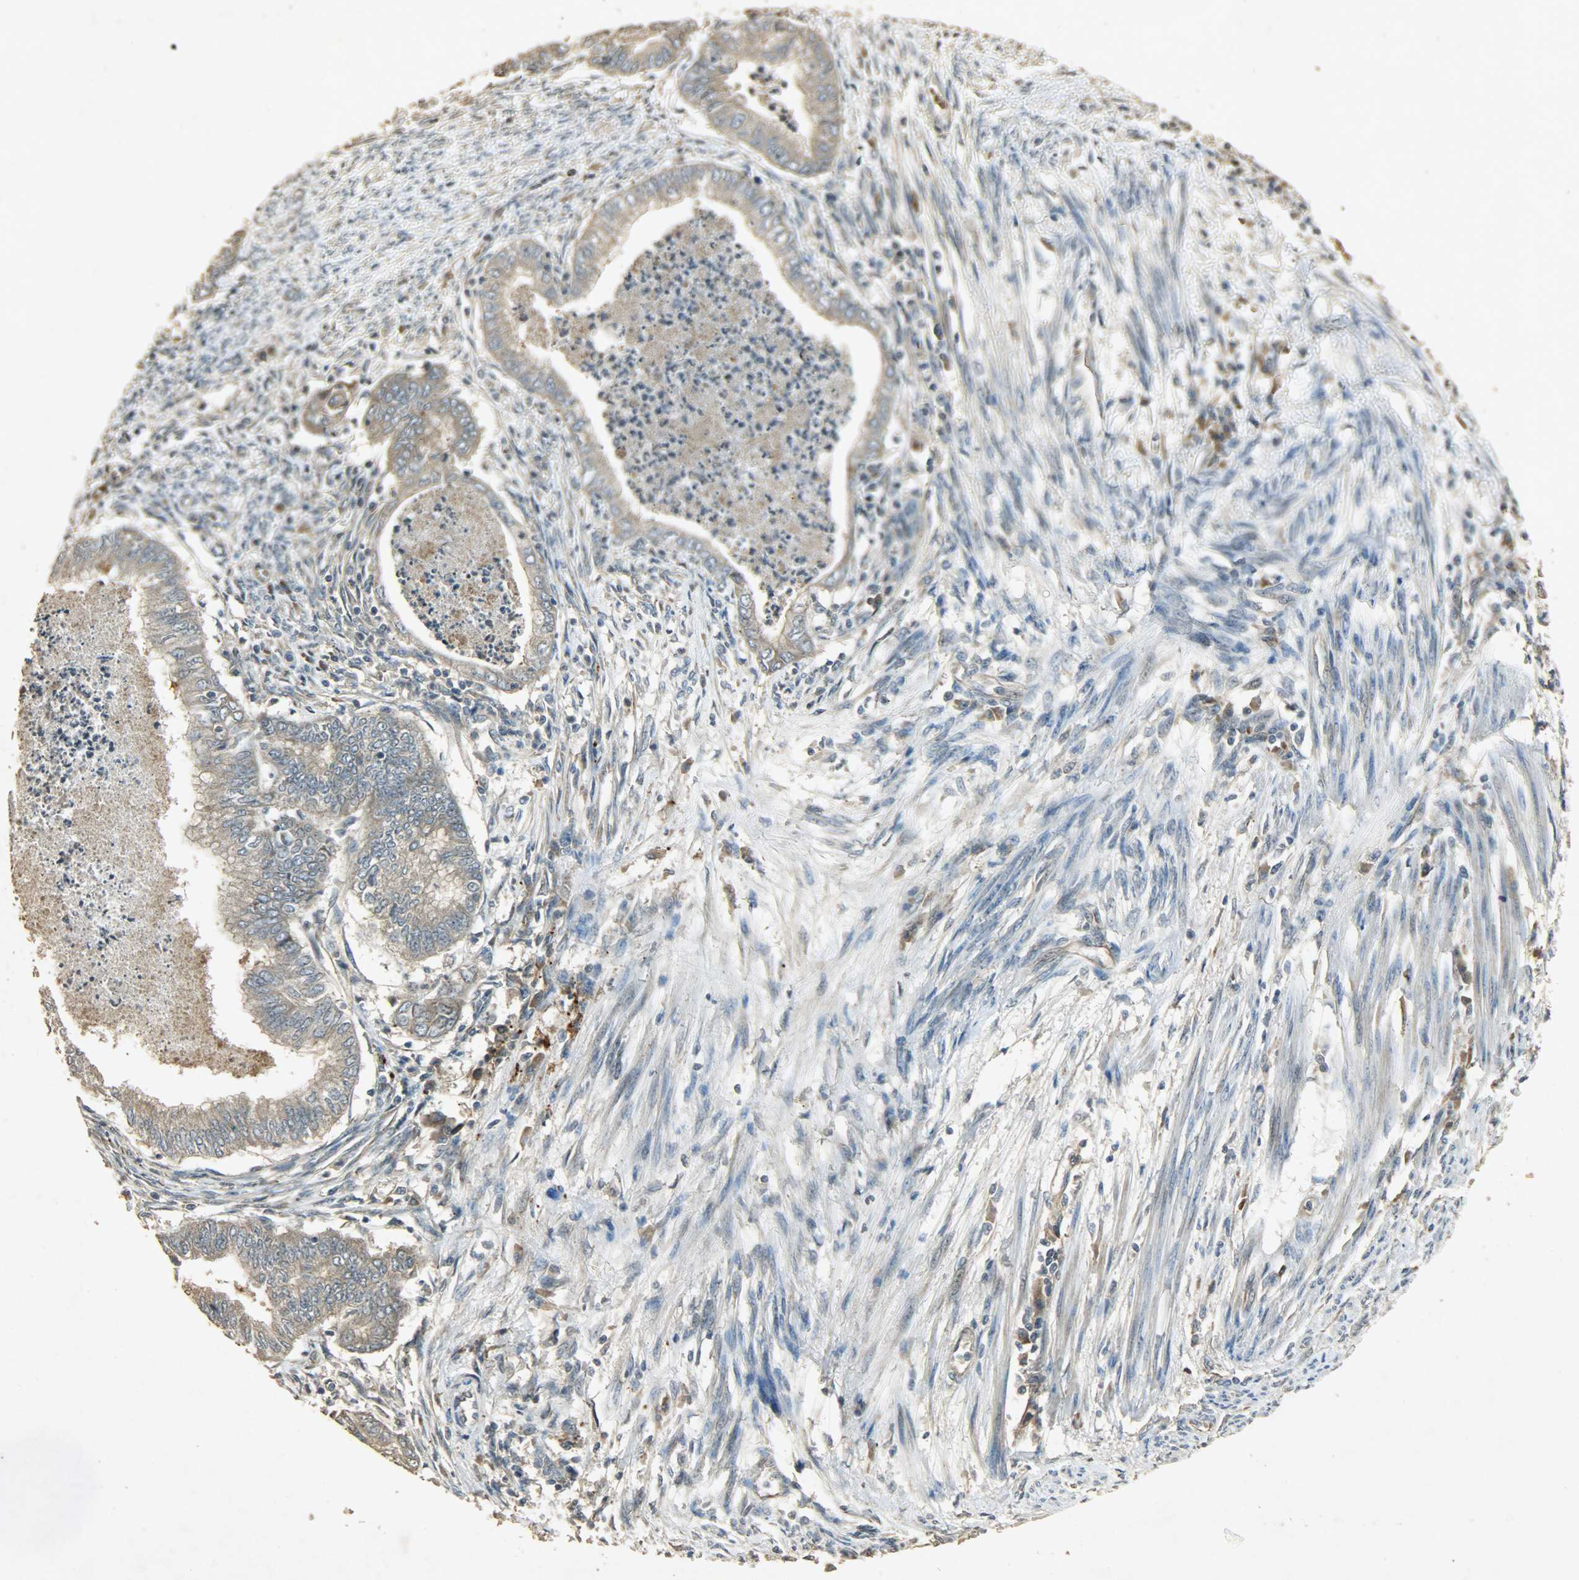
{"staining": {"intensity": "weak", "quantity": ">75%", "location": "cytoplasmic/membranous"}, "tissue": "endometrial cancer", "cell_type": "Tumor cells", "image_type": "cancer", "snomed": [{"axis": "morphology", "description": "Adenocarcinoma, NOS"}, {"axis": "topography", "description": "Endometrium"}], "caption": "A brown stain shows weak cytoplasmic/membranous staining of a protein in human endometrial adenocarcinoma tumor cells.", "gene": "ATP2B1", "patient": {"sex": "female", "age": 79}}